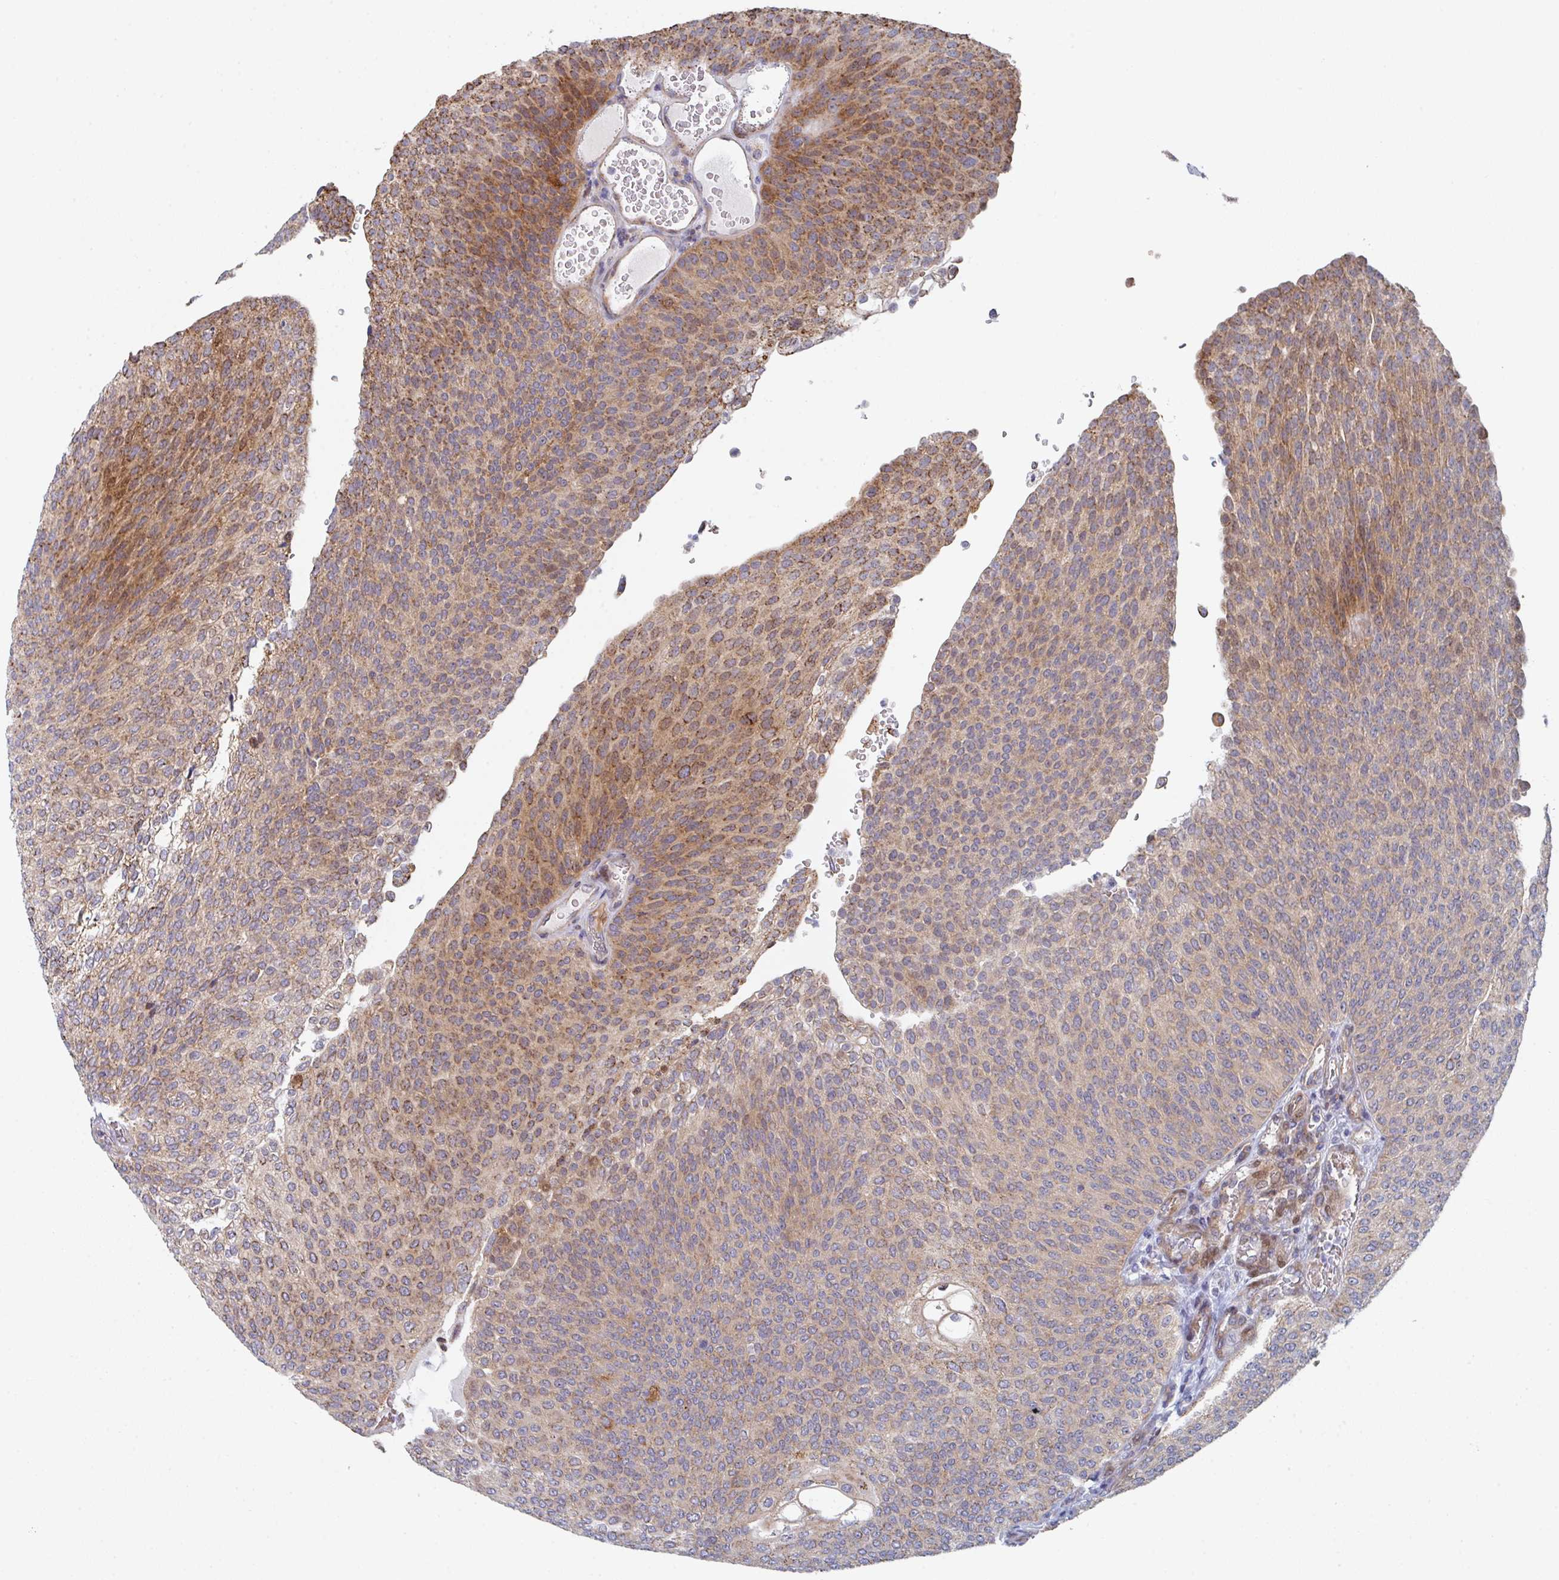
{"staining": {"intensity": "moderate", "quantity": ">75%", "location": "cytoplasmic/membranous"}, "tissue": "urothelial cancer", "cell_type": "Tumor cells", "image_type": "cancer", "snomed": [{"axis": "morphology", "description": "Urothelial carcinoma, High grade"}, {"axis": "topography", "description": "Urinary bladder"}], "caption": "Immunohistochemical staining of human high-grade urothelial carcinoma shows medium levels of moderate cytoplasmic/membranous positivity in about >75% of tumor cells.", "gene": "ZNF644", "patient": {"sex": "female", "age": 79}}